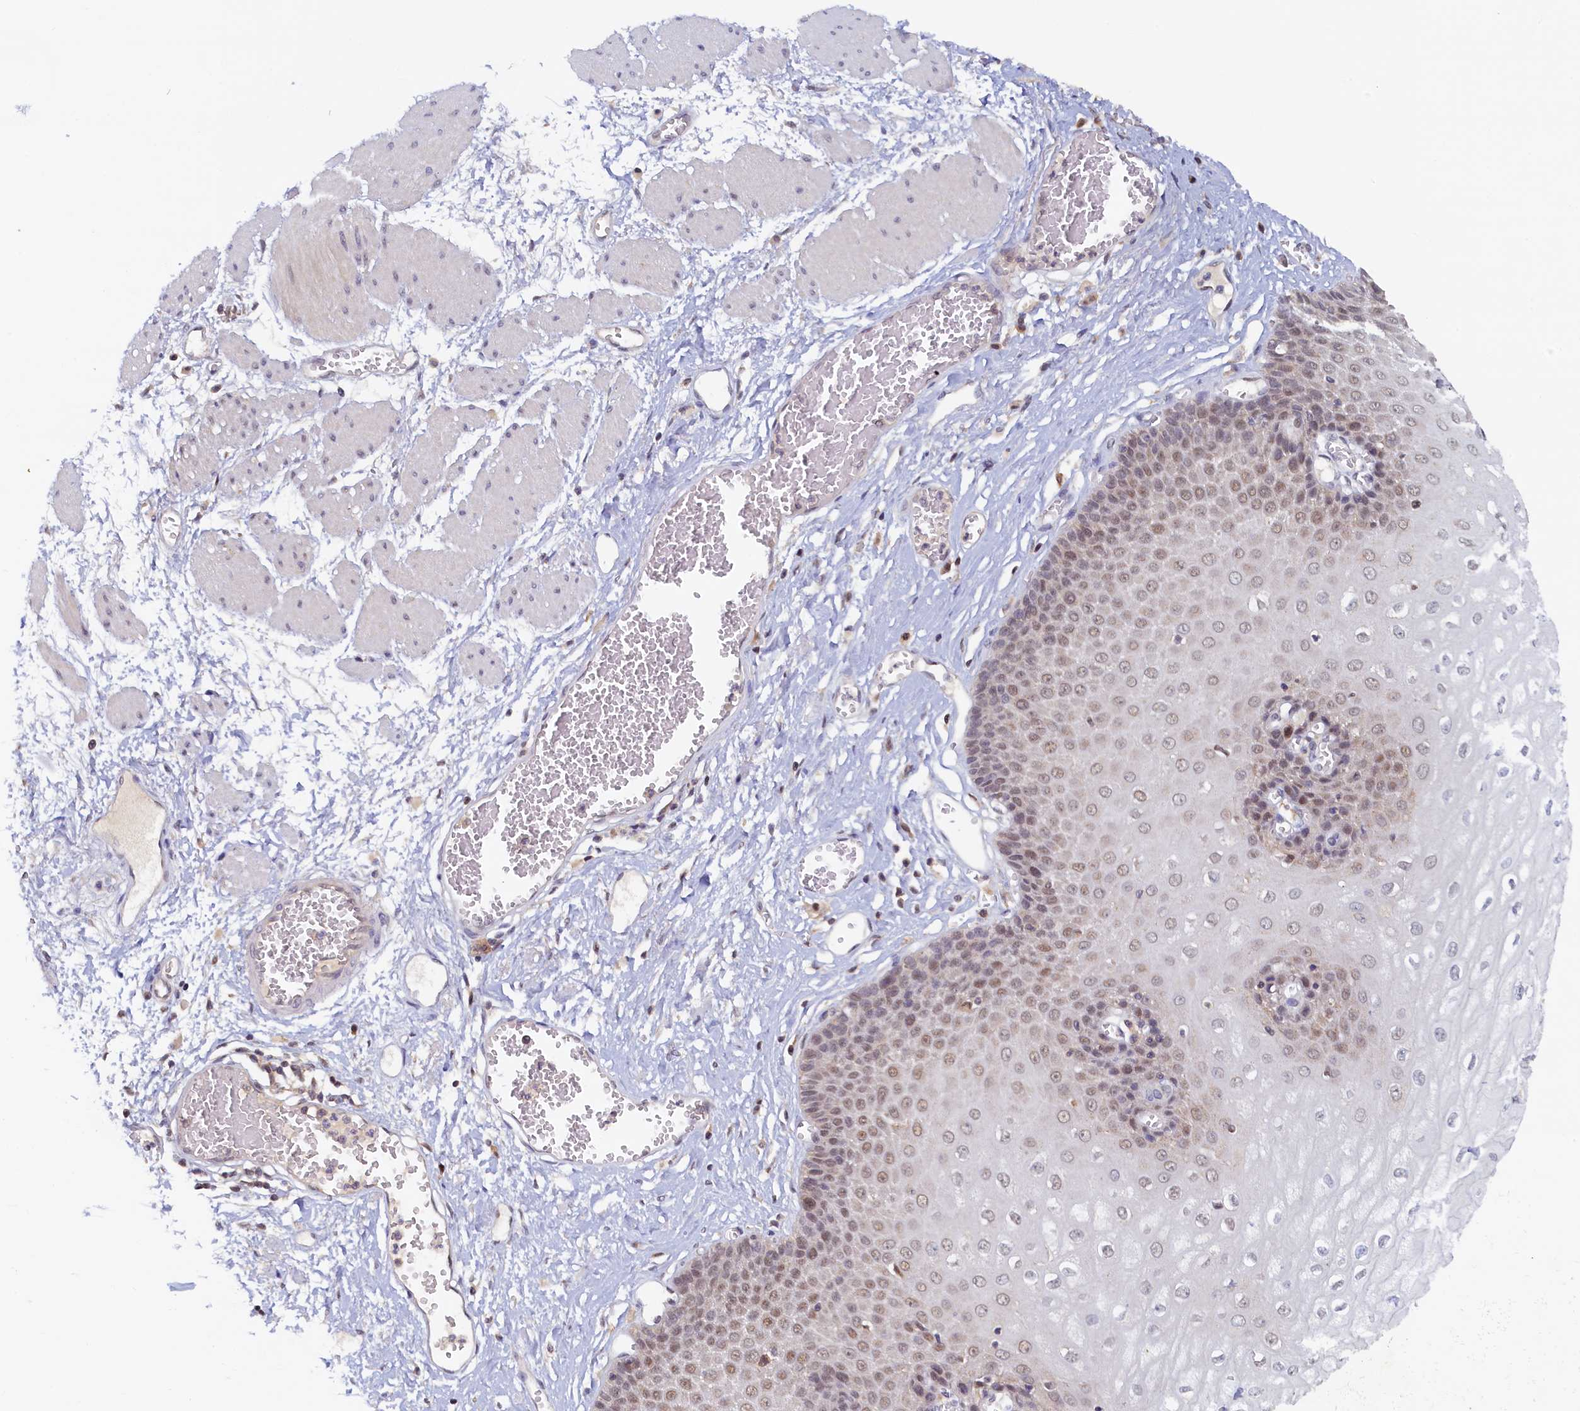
{"staining": {"intensity": "moderate", "quantity": "25%-75%", "location": "nuclear"}, "tissue": "esophagus", "cell_type": "Squamous epithelial cells", "image_type": "normal", "snomed": [{"axis": "morphology", "description": "Normal tissue, NOS"}, {"axis": "topography", "description": "Esophagus"}], "caption": "A micrograph showing moderate nuclear expression in about 25%-75% of squamous epithelial cells in unremarkable esophagus, as visualized by brown immunohistochemical staining.", "gene": "PAAF1", "patient": {"sex": "male", "age": 60}}